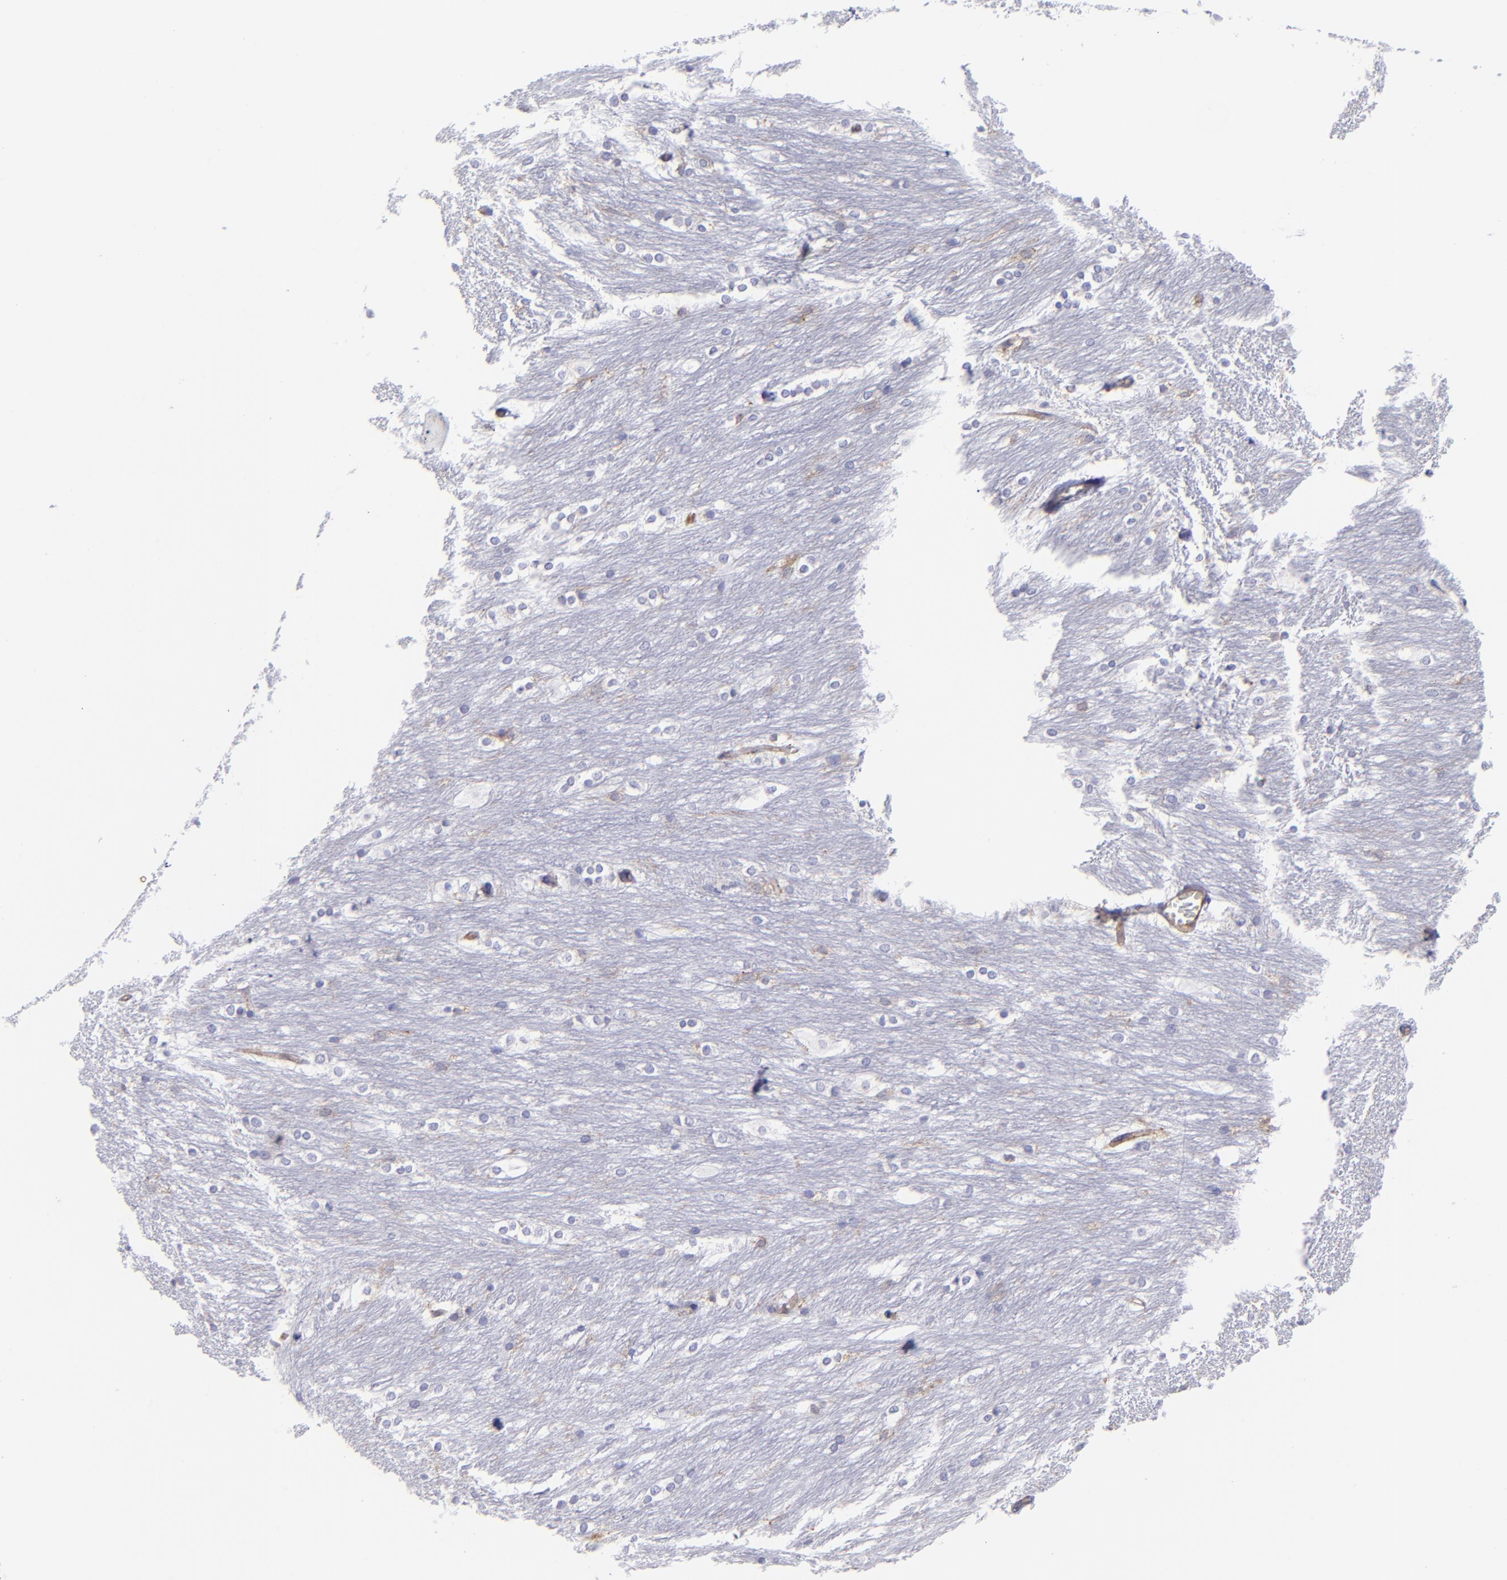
{"staining": {"intensity": "negative", "quantity": "none", "location": "none"}, "tissue": "caudate", "cell_type": "Glial cells", "image_type": "normal", "snomed": [{"axis": "morphology", "description": "Normal tissue, NOS"}, {"axis": "topography", "description": "Lateral ventricle wall"}], "caption": "A high-resolution histopathology image shows immunohistochemistry (IHC) staining of benign caudate, which reveals no significant expression in glial cells.", "gene": "ENTPD1", "patient": {"sex": "female", "age": 19}}